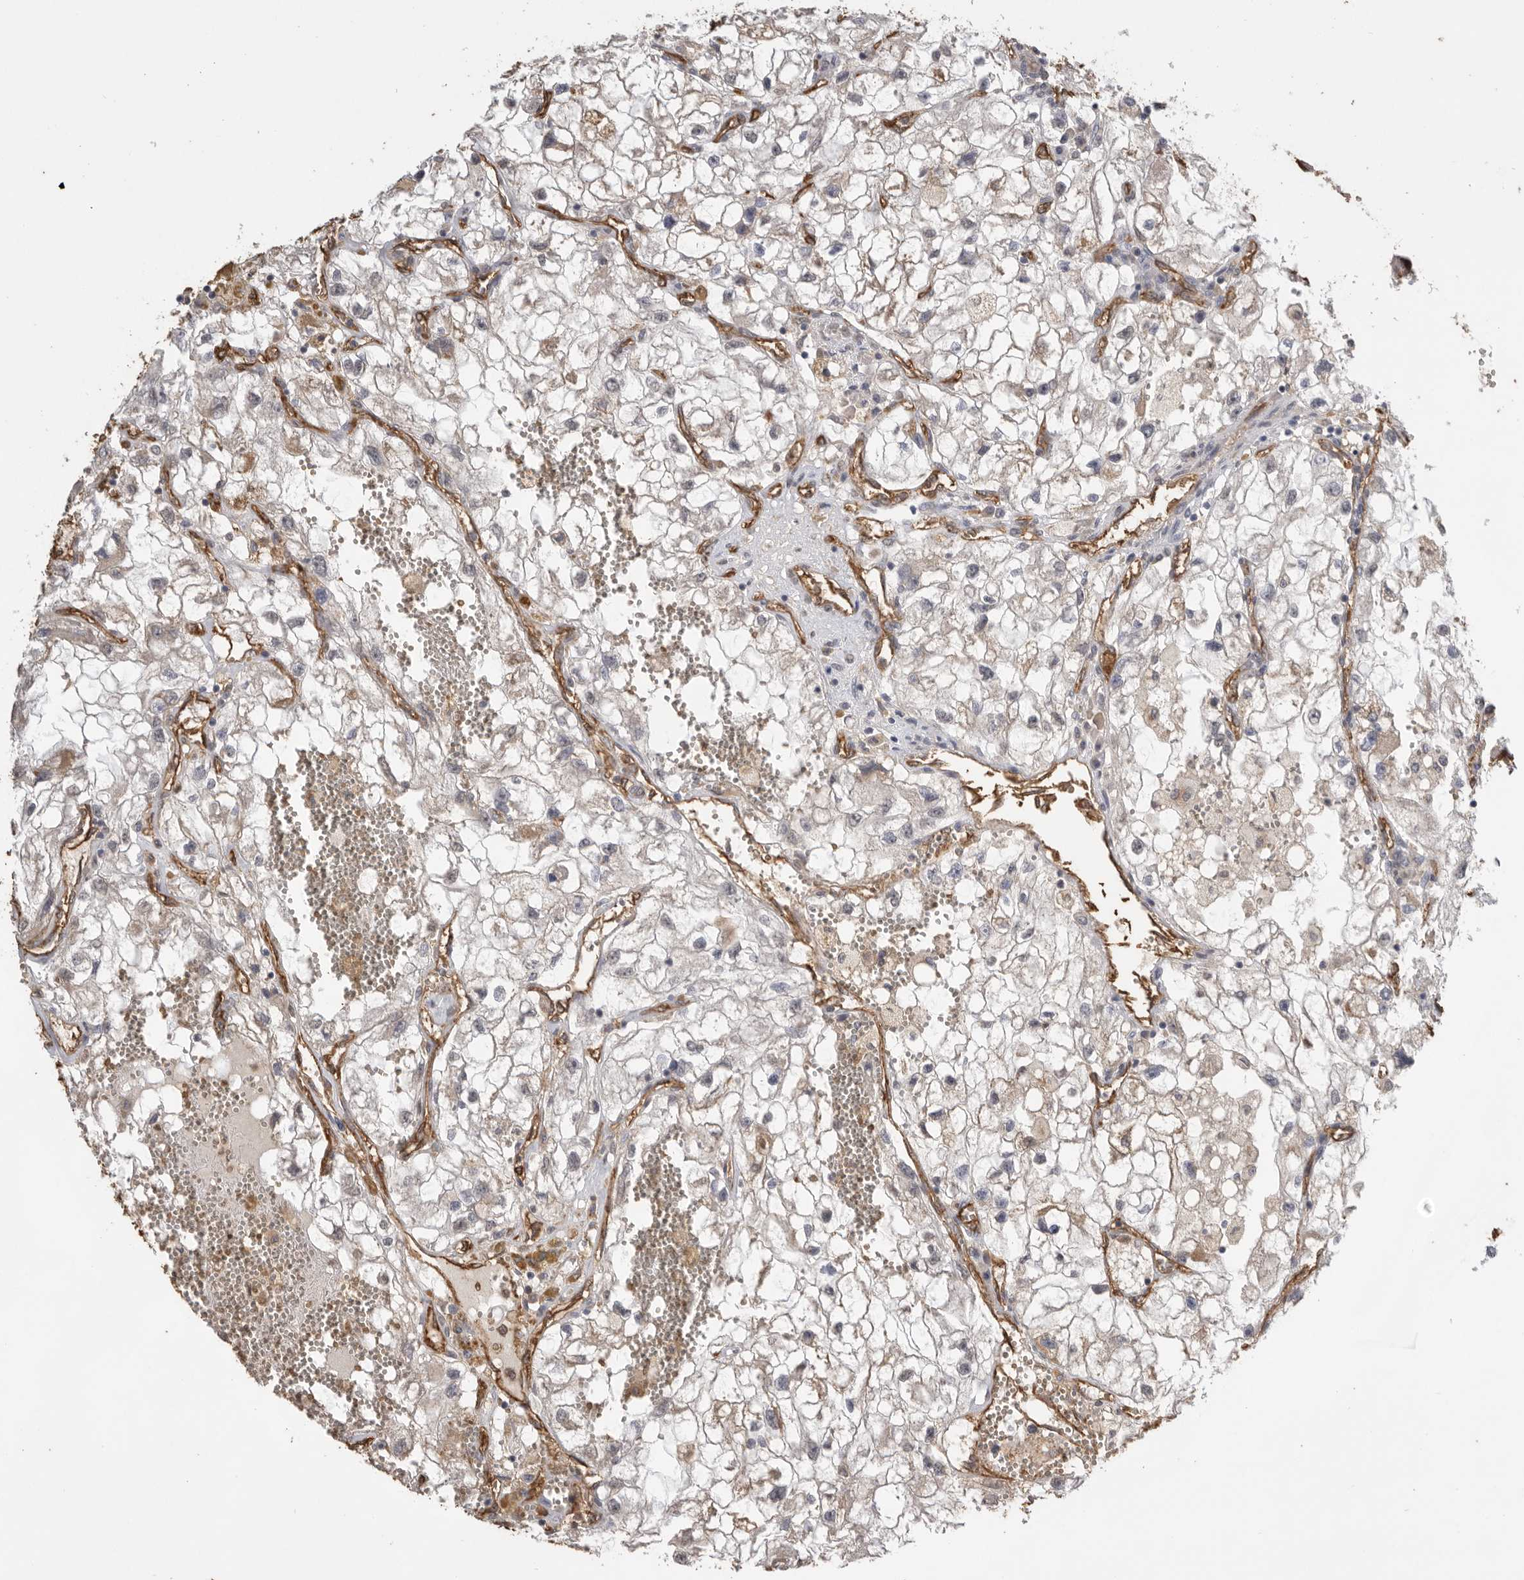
{"staining": {"intensity": "negative", "quantity": "none", "location": "none"}, "tissue": "renal cancer", "cell_type": "Tumor cells", "image_type": "cancer", "snomed": [{"axis": "morphology", "description": "Adenocarcinoma, NOS"}, {"axis": "topography", "description": "Kidney"}], "caption": "IHC photomicrograph of adenocarcinoma (renal) stained for a protein (brown), which demonstrates no expression in tumor cells. (DAB immunohistochemistry with hematoxylin counter stain).", "gene": "IL27", "patient": {"sex": "female", "age": 70}}